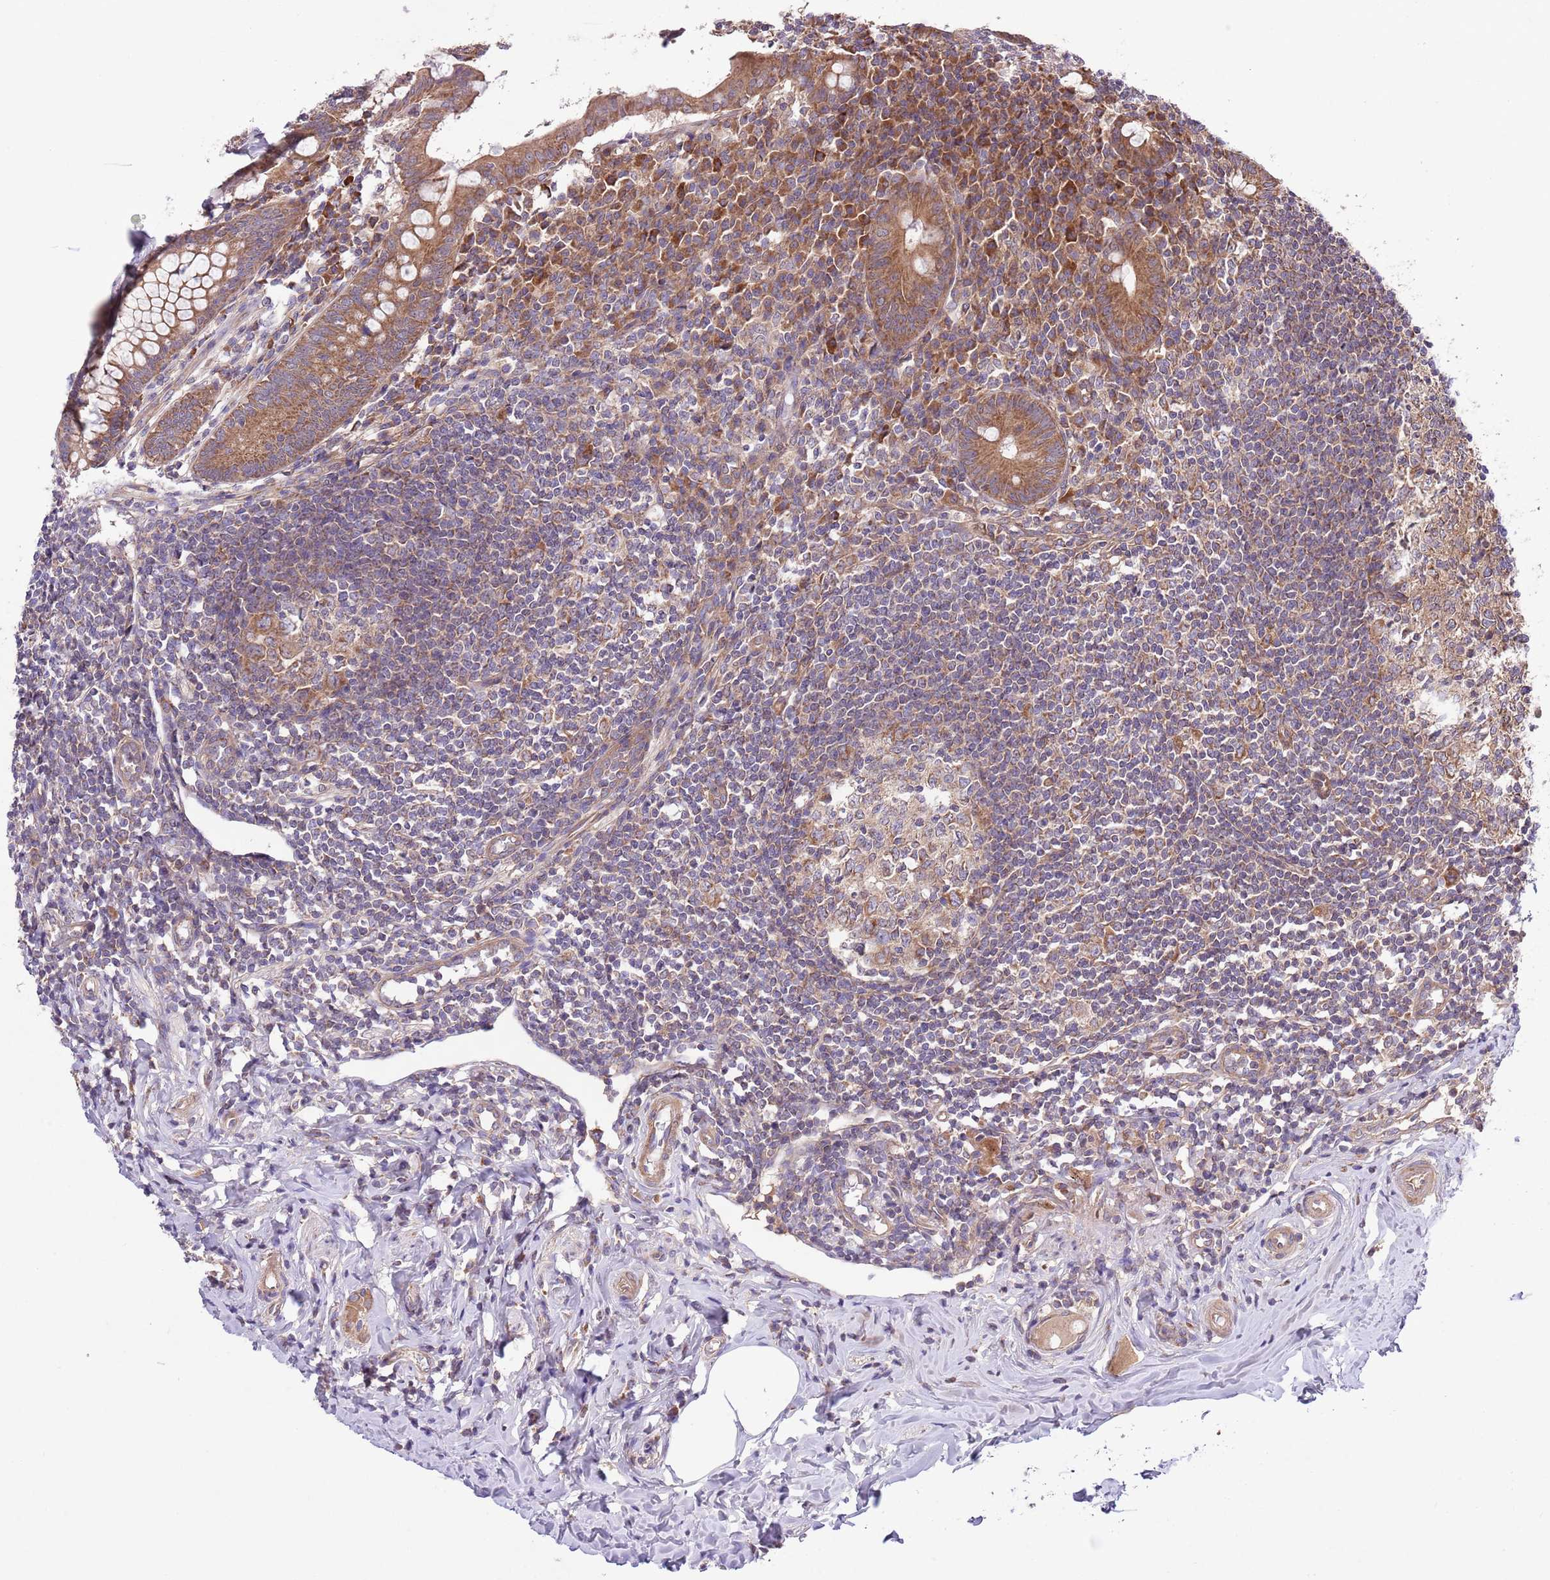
{"staining": {"intensity": "moderate", "quantity": ">75%", "location": "cytoplasmic/membranous"}, "tissue": "appendix", "cell_type": "Glandular cells", "image_type": "normal", "snomed": [{"axis": "morphology", "description": "Normal tissue, NOS"}, {"axis": "topography", "description": "Appendix"}], "caption": "A brown stain shows moderate cytoplasmic/membranous positivity of a protein in glandular cells of unremarkable human appendix.", "gene": "MFNG", "patient": {"sex": "female", "age": 33}}